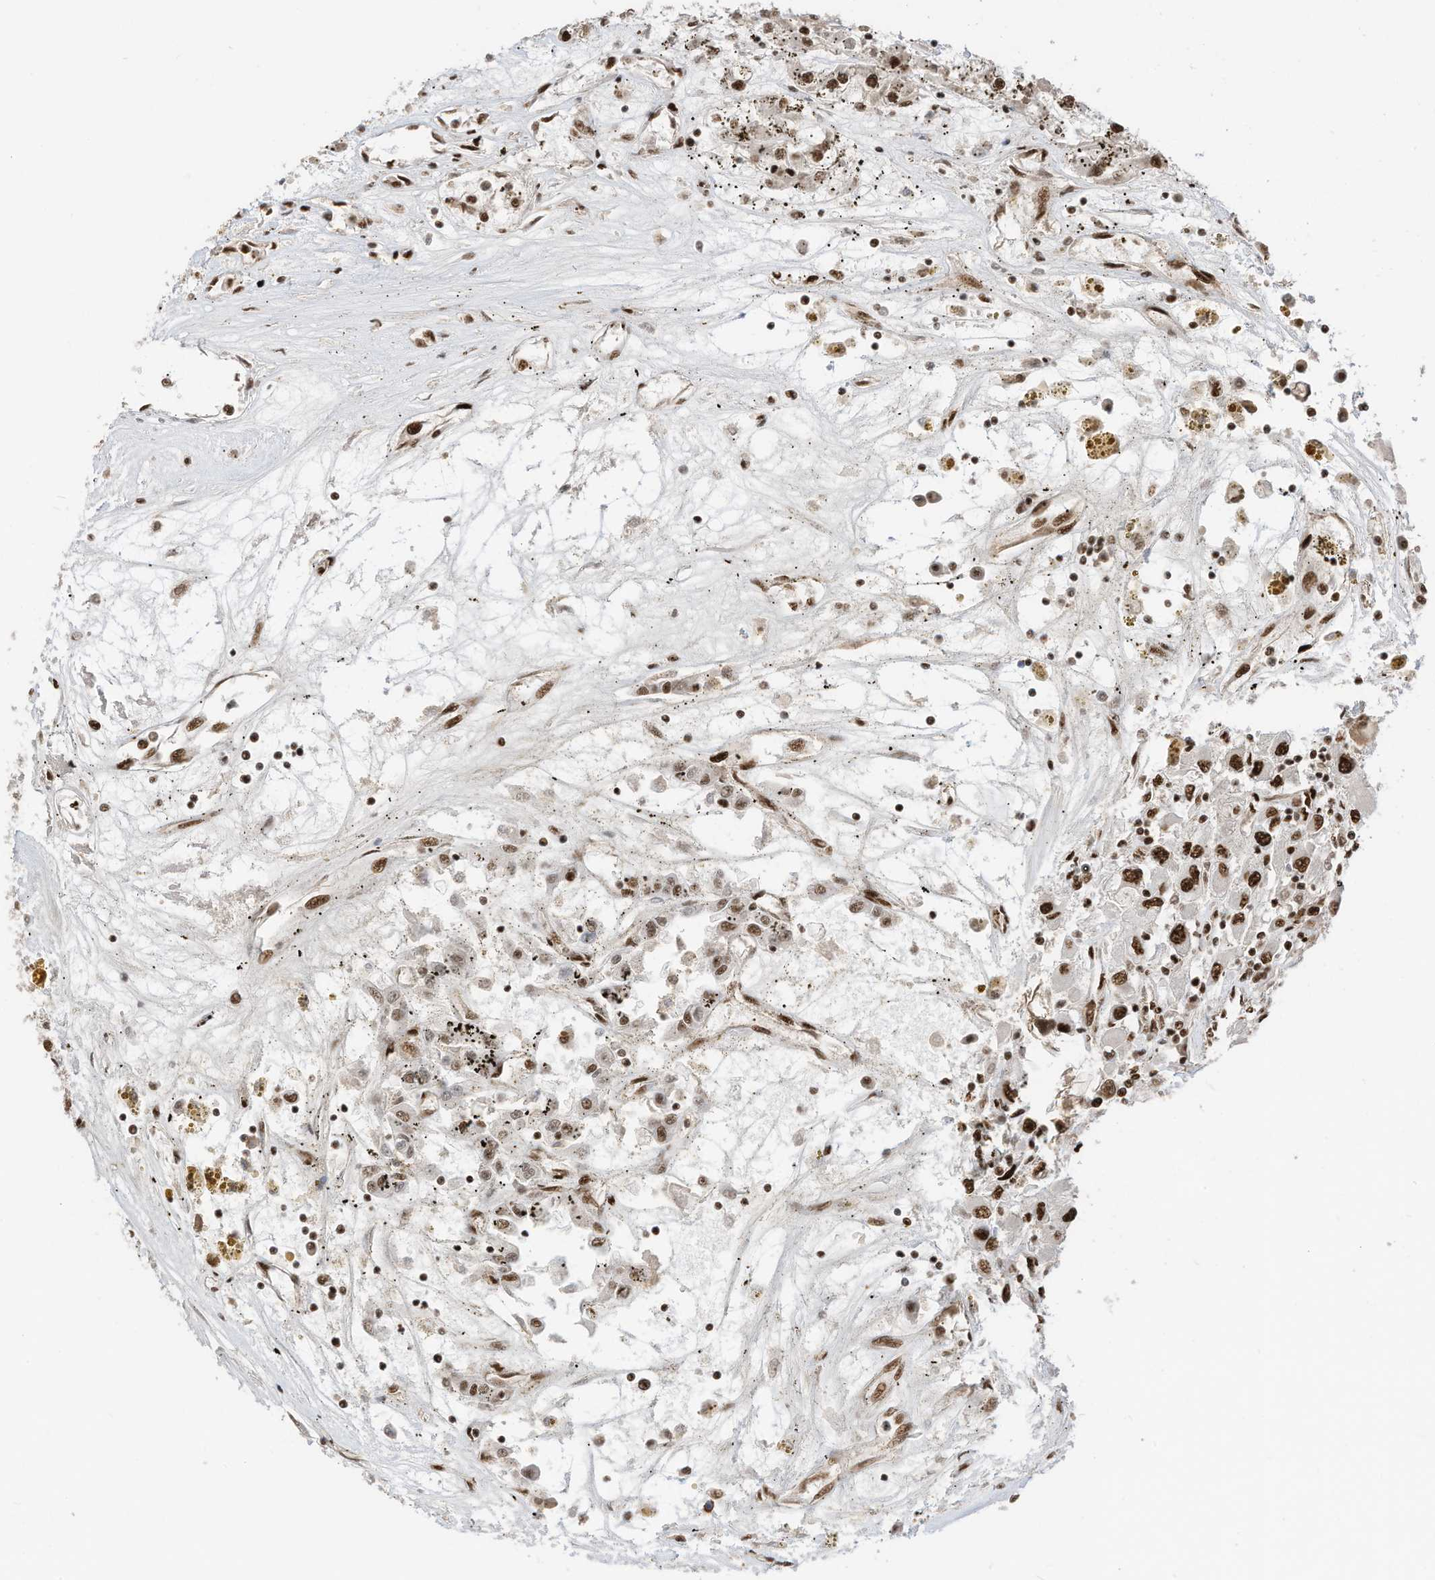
{"staining": {"intensity": "strong", "quantity": ">75%", "location": "nuclear"}, "tissue": "renal cancer", "cell_type": "Tumor cells", "image_type": "cancer", "snomed": [{"axis": "morphology", "description": "Adenocarcinoma, NOS"}, {"axis": "topography", "description": "Kidney"}], "caption": "A photomicrograph showing strong nuclear expression in about >75% of tumor cells in renal cancer (adenocarcinoma), as visualized by brown immunohistochemical staining.", "gene": "SF3A3", "patient": {"sex": "female", "age": 52}}